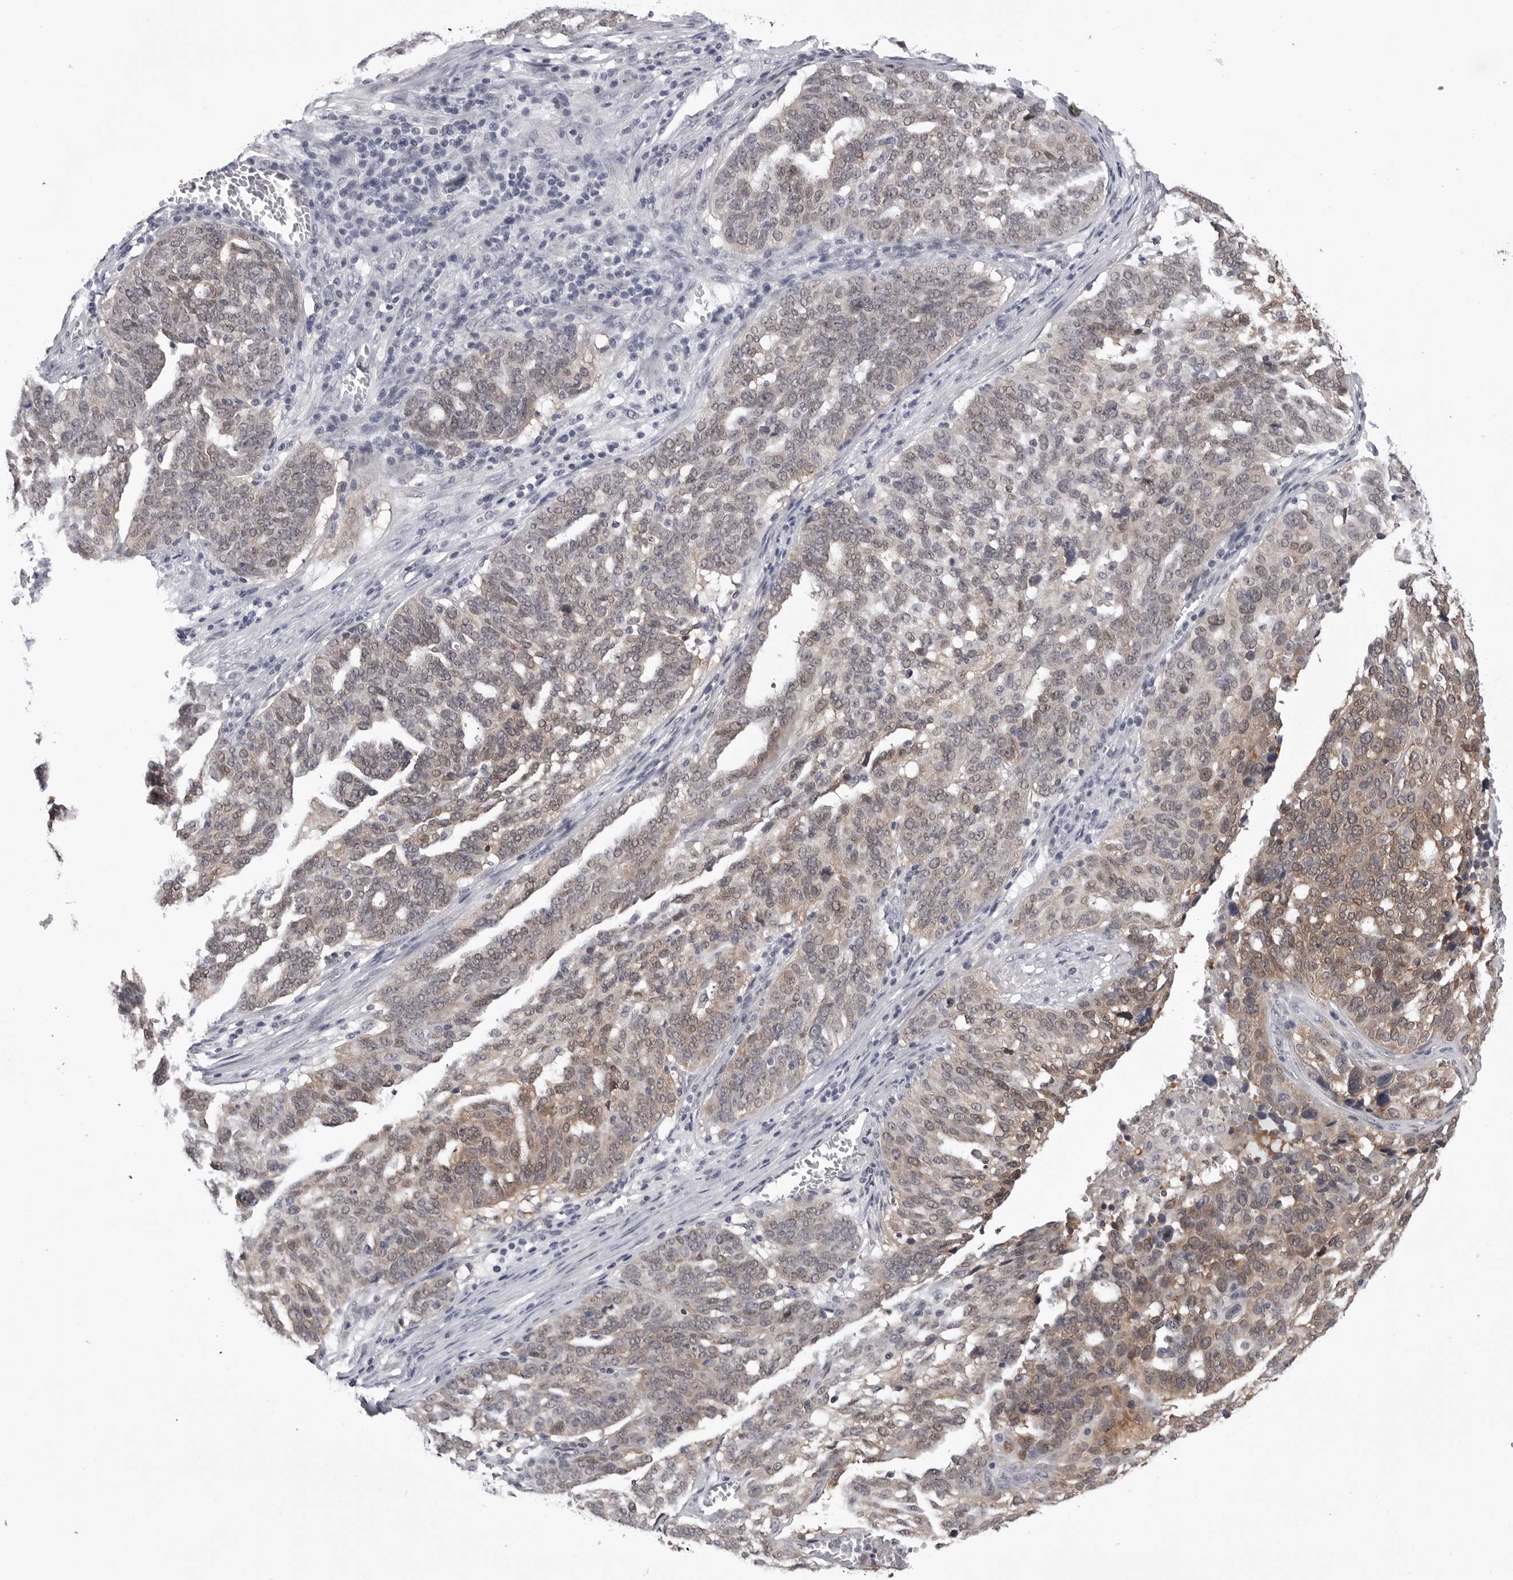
{"staining": {"intensity": "weak", "quantity": ">75%", "location": "cytoplasmic/membranous,nuclear"}, "tissue": "ovarian cancer", "cell_type": "Tumor cells", "image_type": "cancer", "snomed": [{"axis": "morphology", "description": "Cystadenocarcinoma, serous, NOS"}, {"axis": "topography", "description": "Ovary"}], "caption": "Immunohistochemical staining of ovarian cancer (serous cystadenocarcinoma) reveals weak cytoplasmic/membranous and nuclear protein staining in approximately >75% of tumor cells.", "gene": "CDK20", "patient": {"sex": "female", "age": 59}}